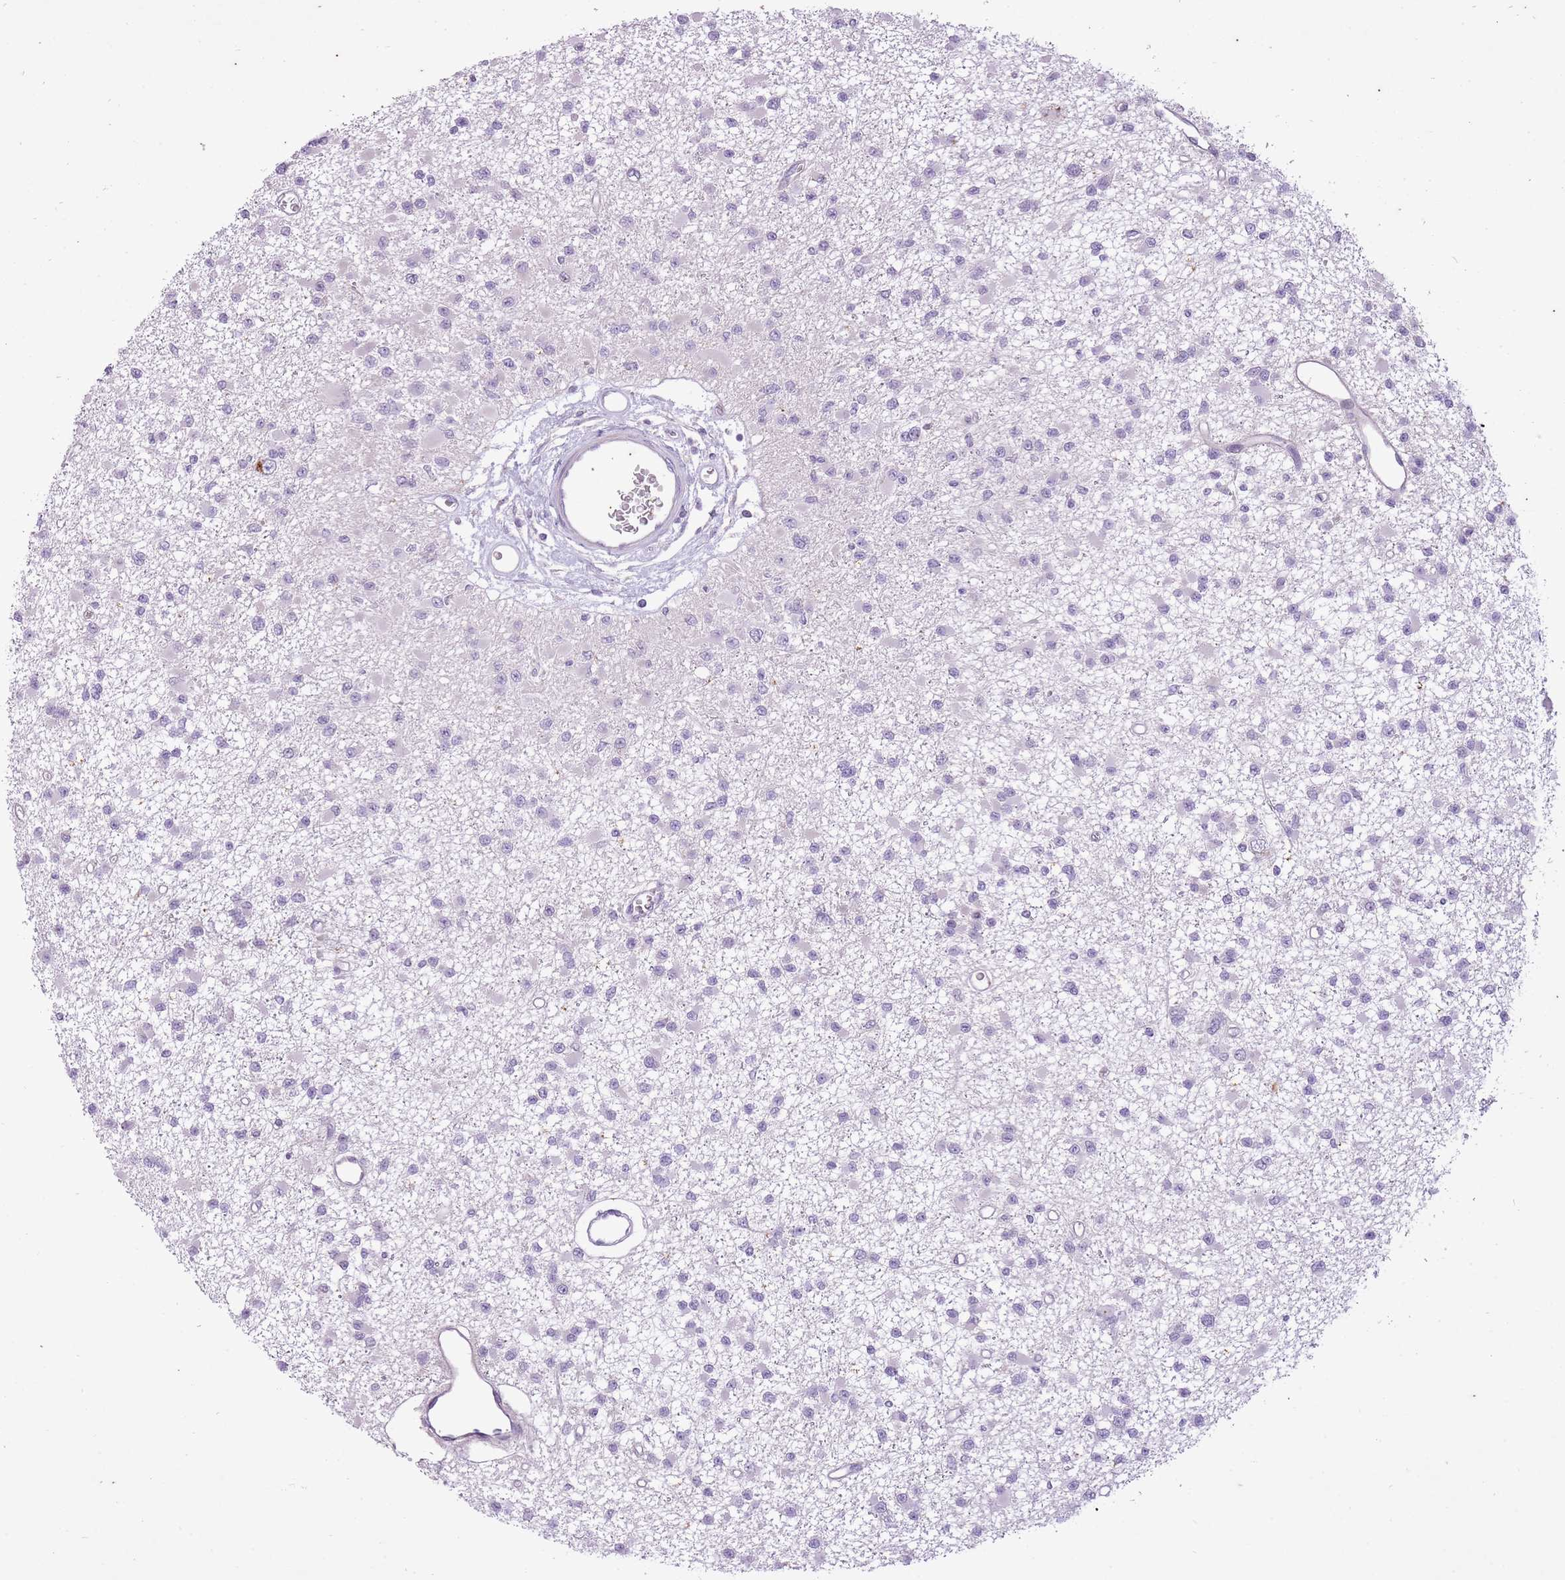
{"staining": {"intensity": "negative", "quantity": "none", "location": "none"}, "tissue": "glioma", "cell_type": "Tumor cells", "image_type": "cancer", "snomed": [{"axis": "morphology", "description": "Glioma, malignant, Low grade"}, {"axis": "topography", "description": "Brain"}], "caption": "Immunohistochemistry (IHC) of low-grade glioma (malignant) reveals no positivity in tumor cells.", "gene": "CNTNAP3", "patient": {"sex": "female", "age": 22}}